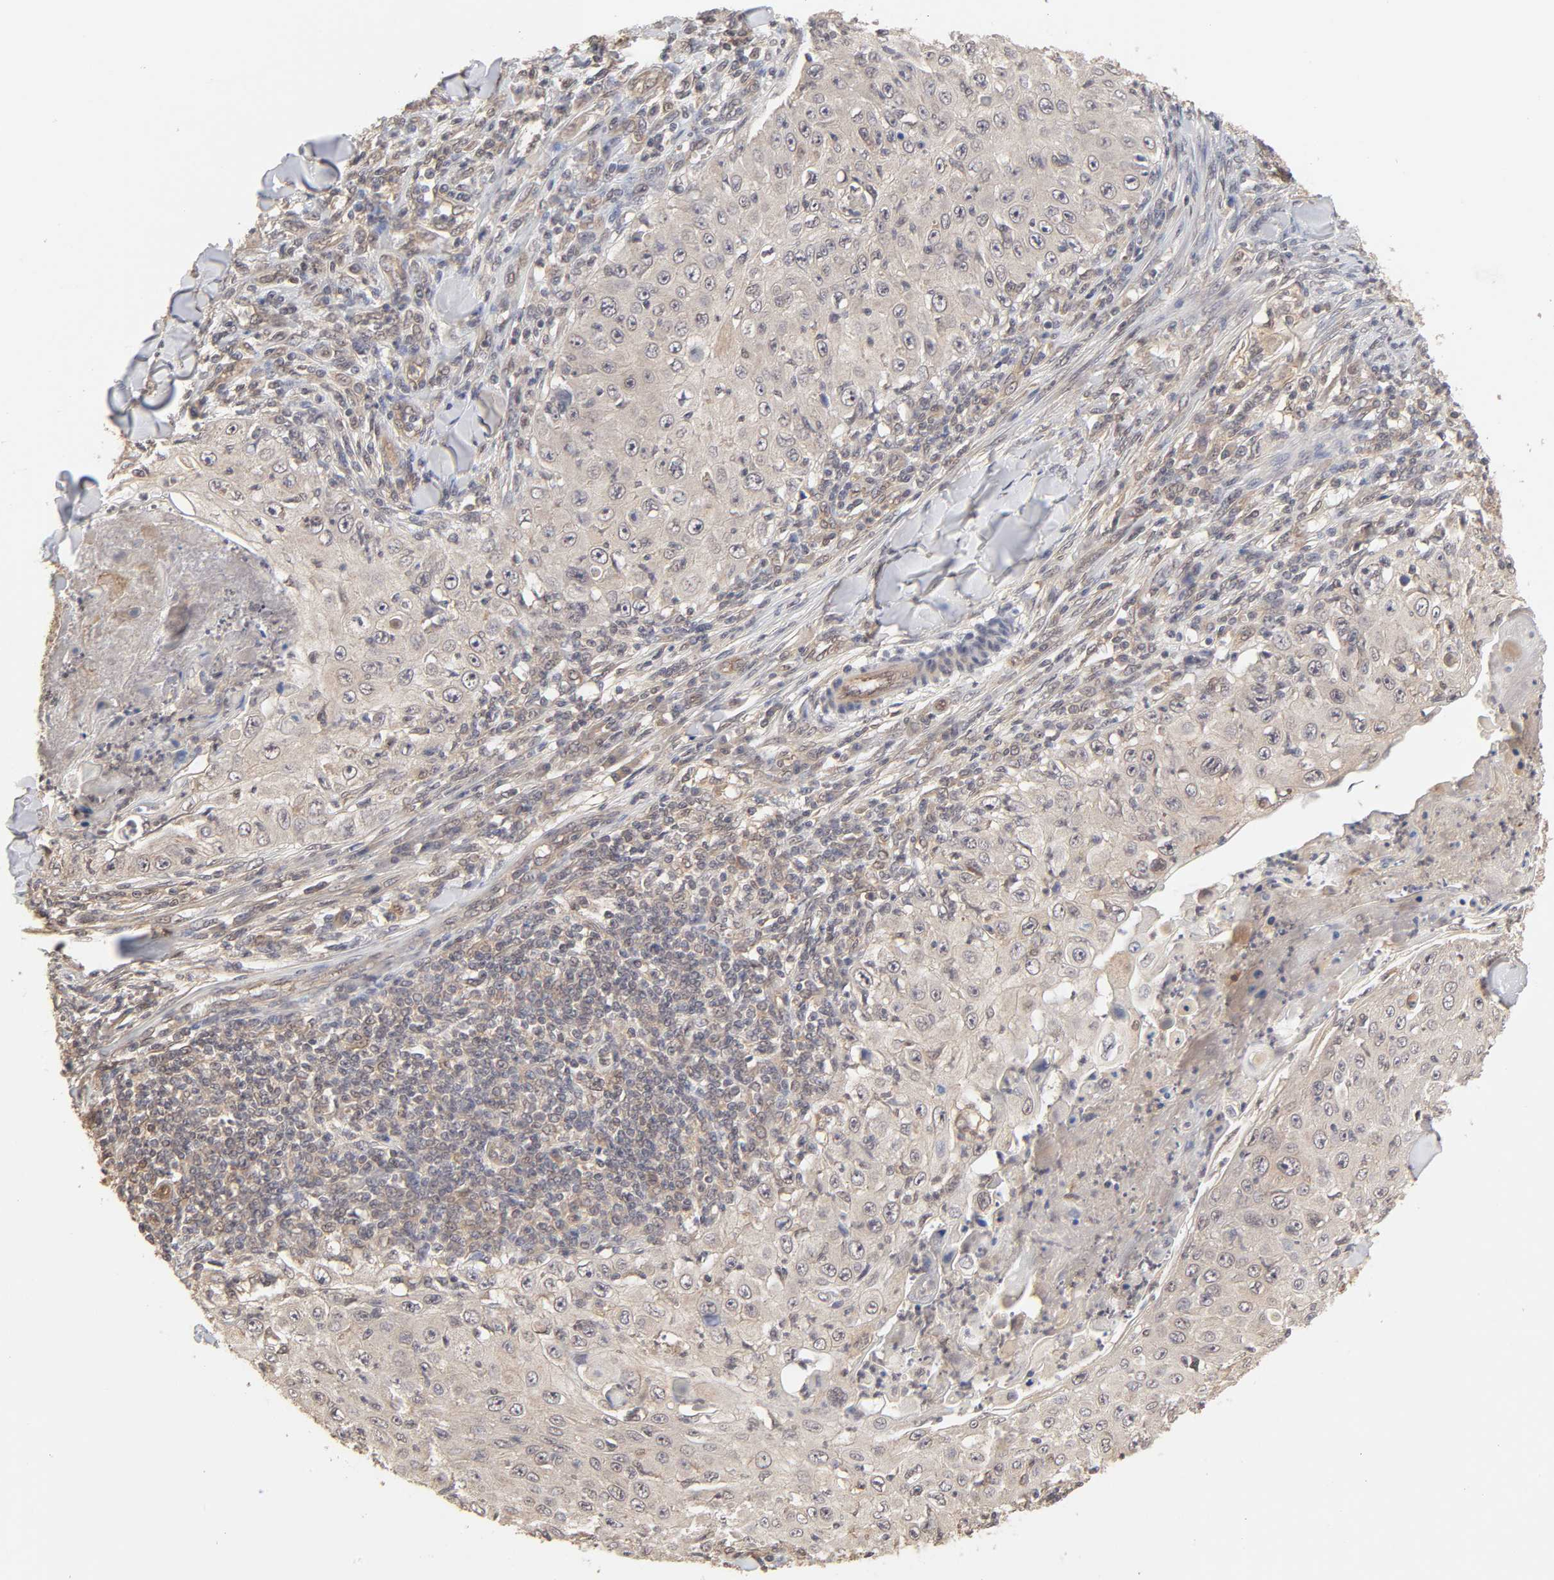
{"staining": {"intensity": "weak", "quantity": ">75%", "location": "cytoplasmic/membranous"}, "tissue": "skin cancer", "cell_type": "Tumor cells", "image_type": "cancer", "snomed": [{"axis": "morphology", "description": "Squamous cell carcinoma, NOS"}, {"axis": "topography", "description": "Skin"}], "caption": "IHC (DAB) staining of human skin squamous cell carcinoma shows weak cytoplasmic/membranous protein expression in approximately >75% of tumor cells.", "gene": "MAPK1", "patient": {"sex": "male", "age": 86}}